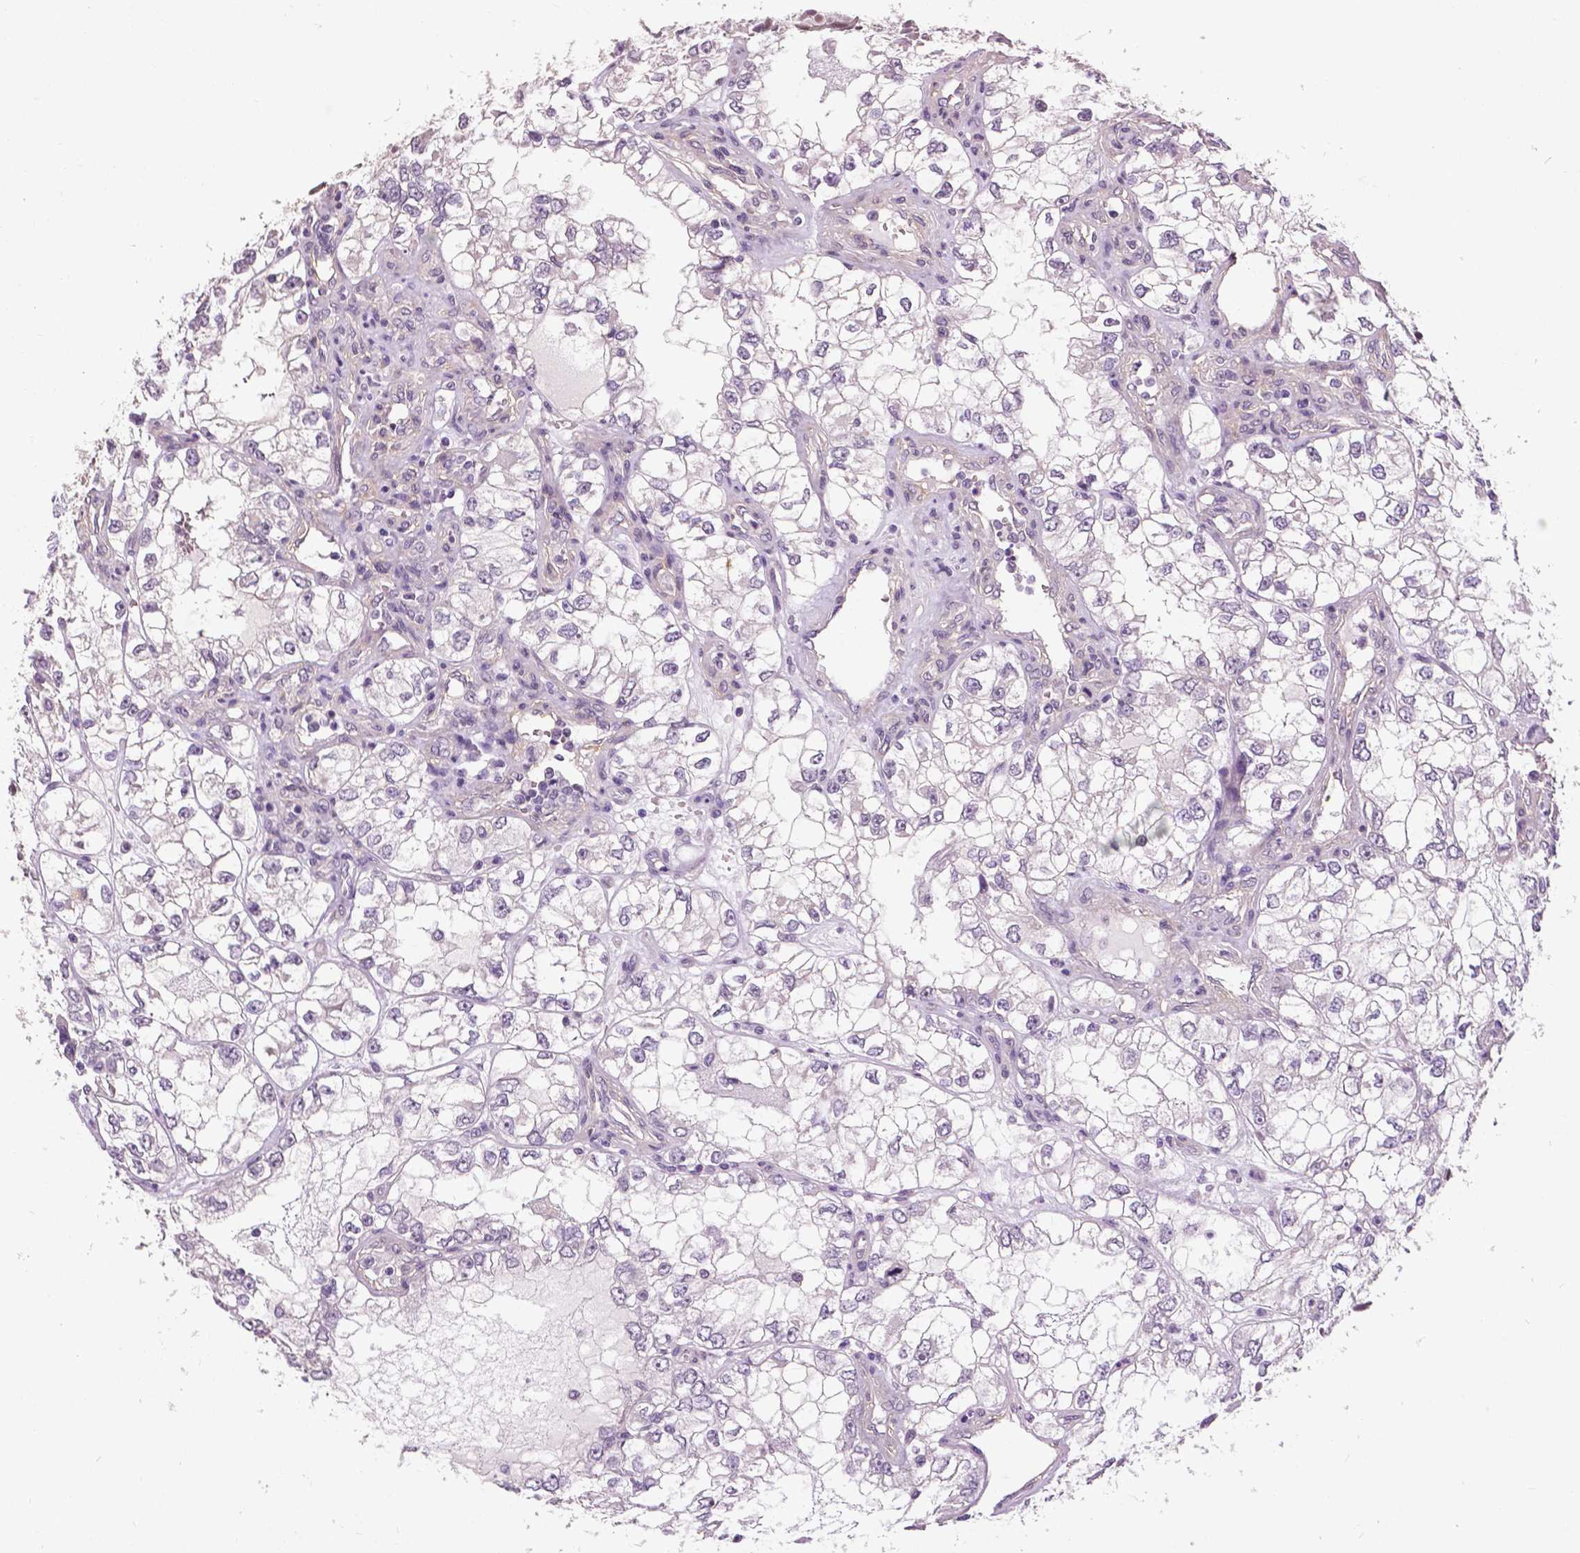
{"staining": {"intensity": "negative", "quantity": "none", "location": "none"}, "tissue": "renal cancer", "cell_type": "Tumor cells", "image_type": "cancer", "snomed": [{"axis": "morphology", "description": "Adenocarcinoma, NOS"}, {"axis": "topography", "description": "Kidney"}], "caption": "Immunohistochemical staining of adenocarcinoma (renal) demonstrates no significant staining in tumor cells.", "gene": "FOXA1", "patient": {"sex": "female", "age": 59}}